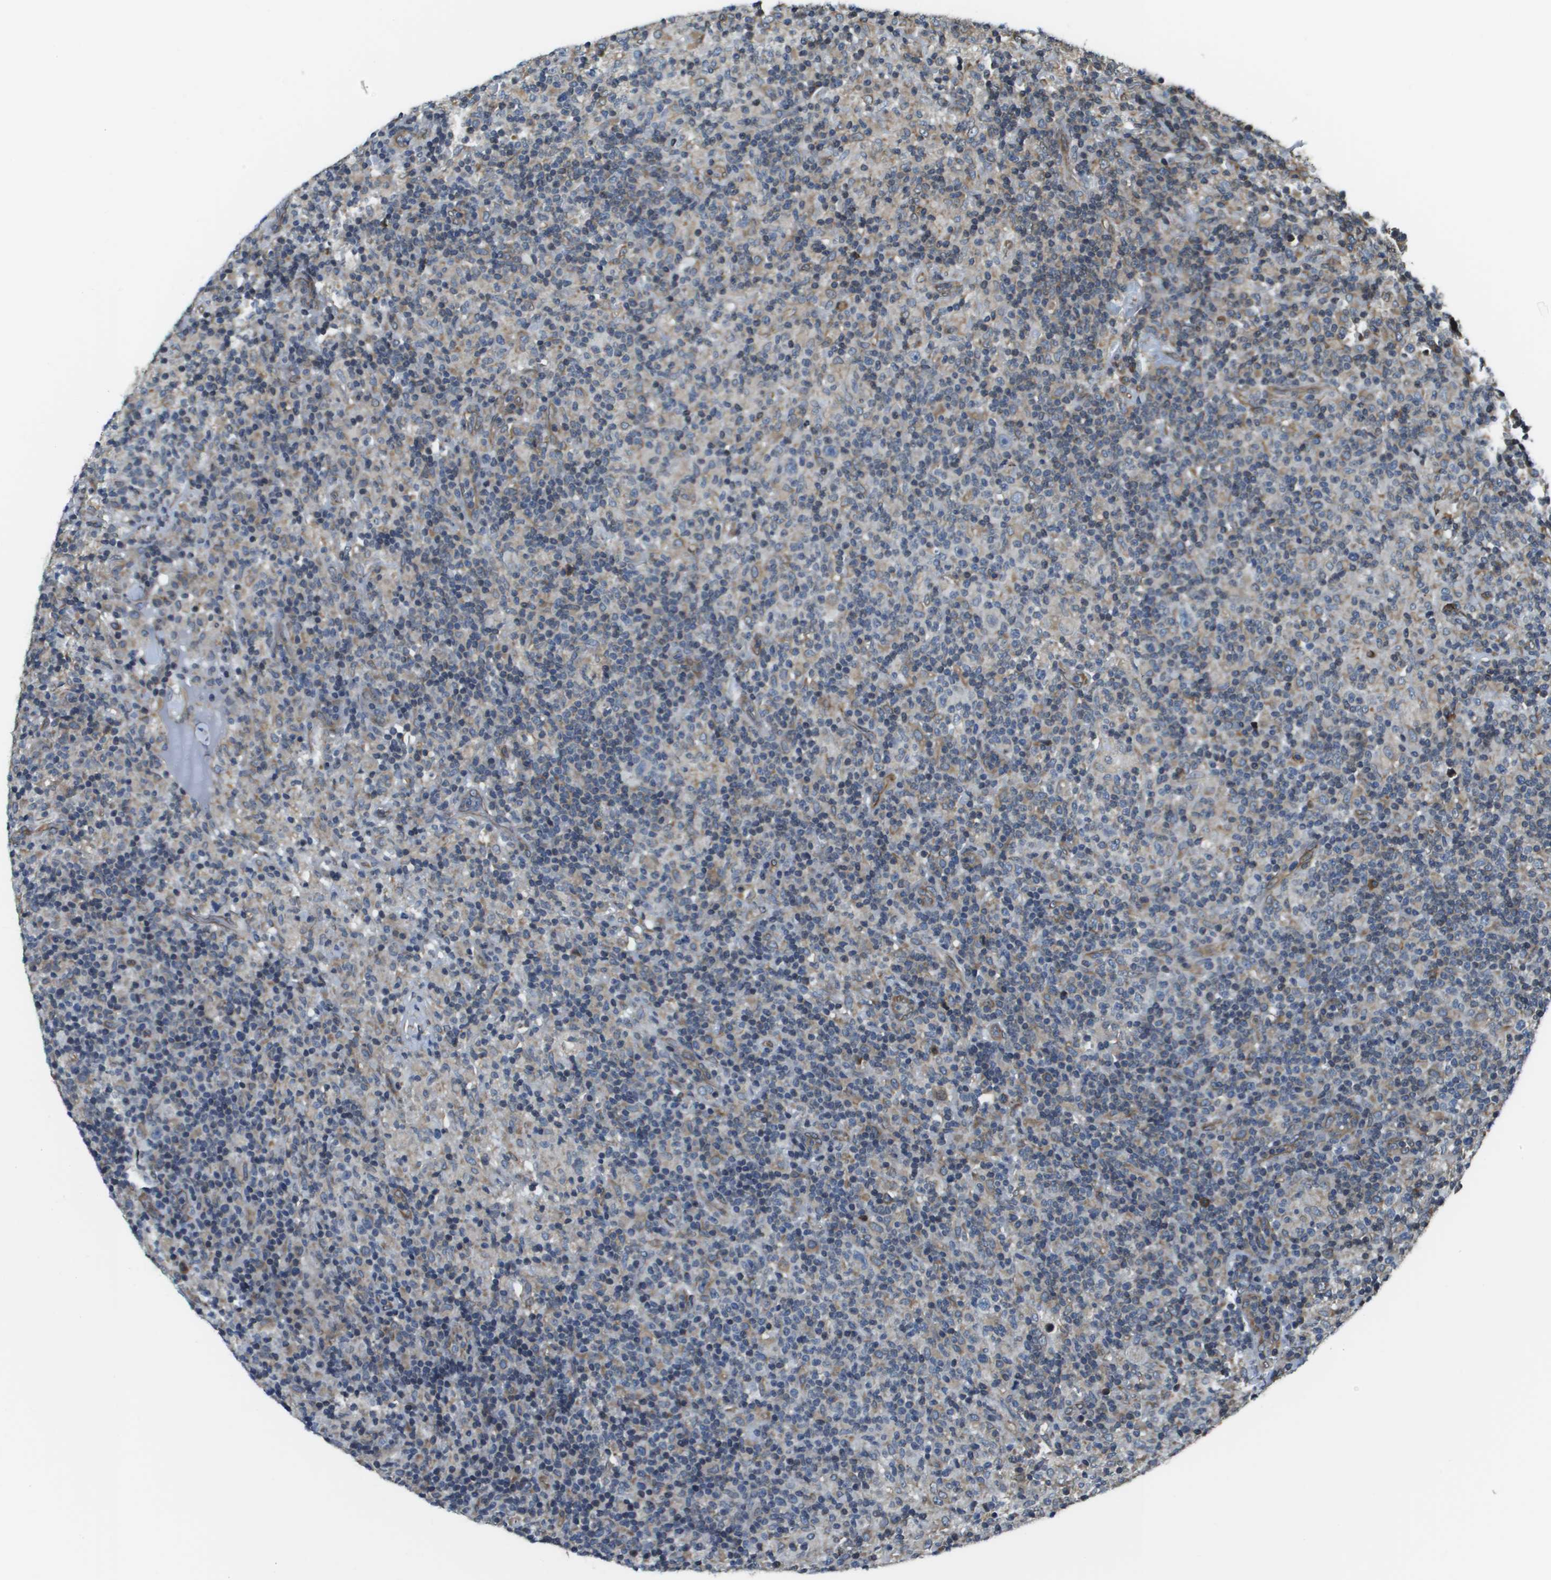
{"staining": {"intensity": "negative", "quantity": "none", "location": "none"}, "tissue": "lymphoma", "cell_type": "Tumor cells", "image_type": "cancer", "snomed": [{"axis": "morphology", "description": "Hodgkin's disease, NOS"}, {"axis": "topography", "description": "Lymph node"}], "caption": "Protein analysis of lymphoma exhibits no significant positivity in tumor cells.", "gene": "SEC62", "patient": {"sex": "male", "age": 70}}